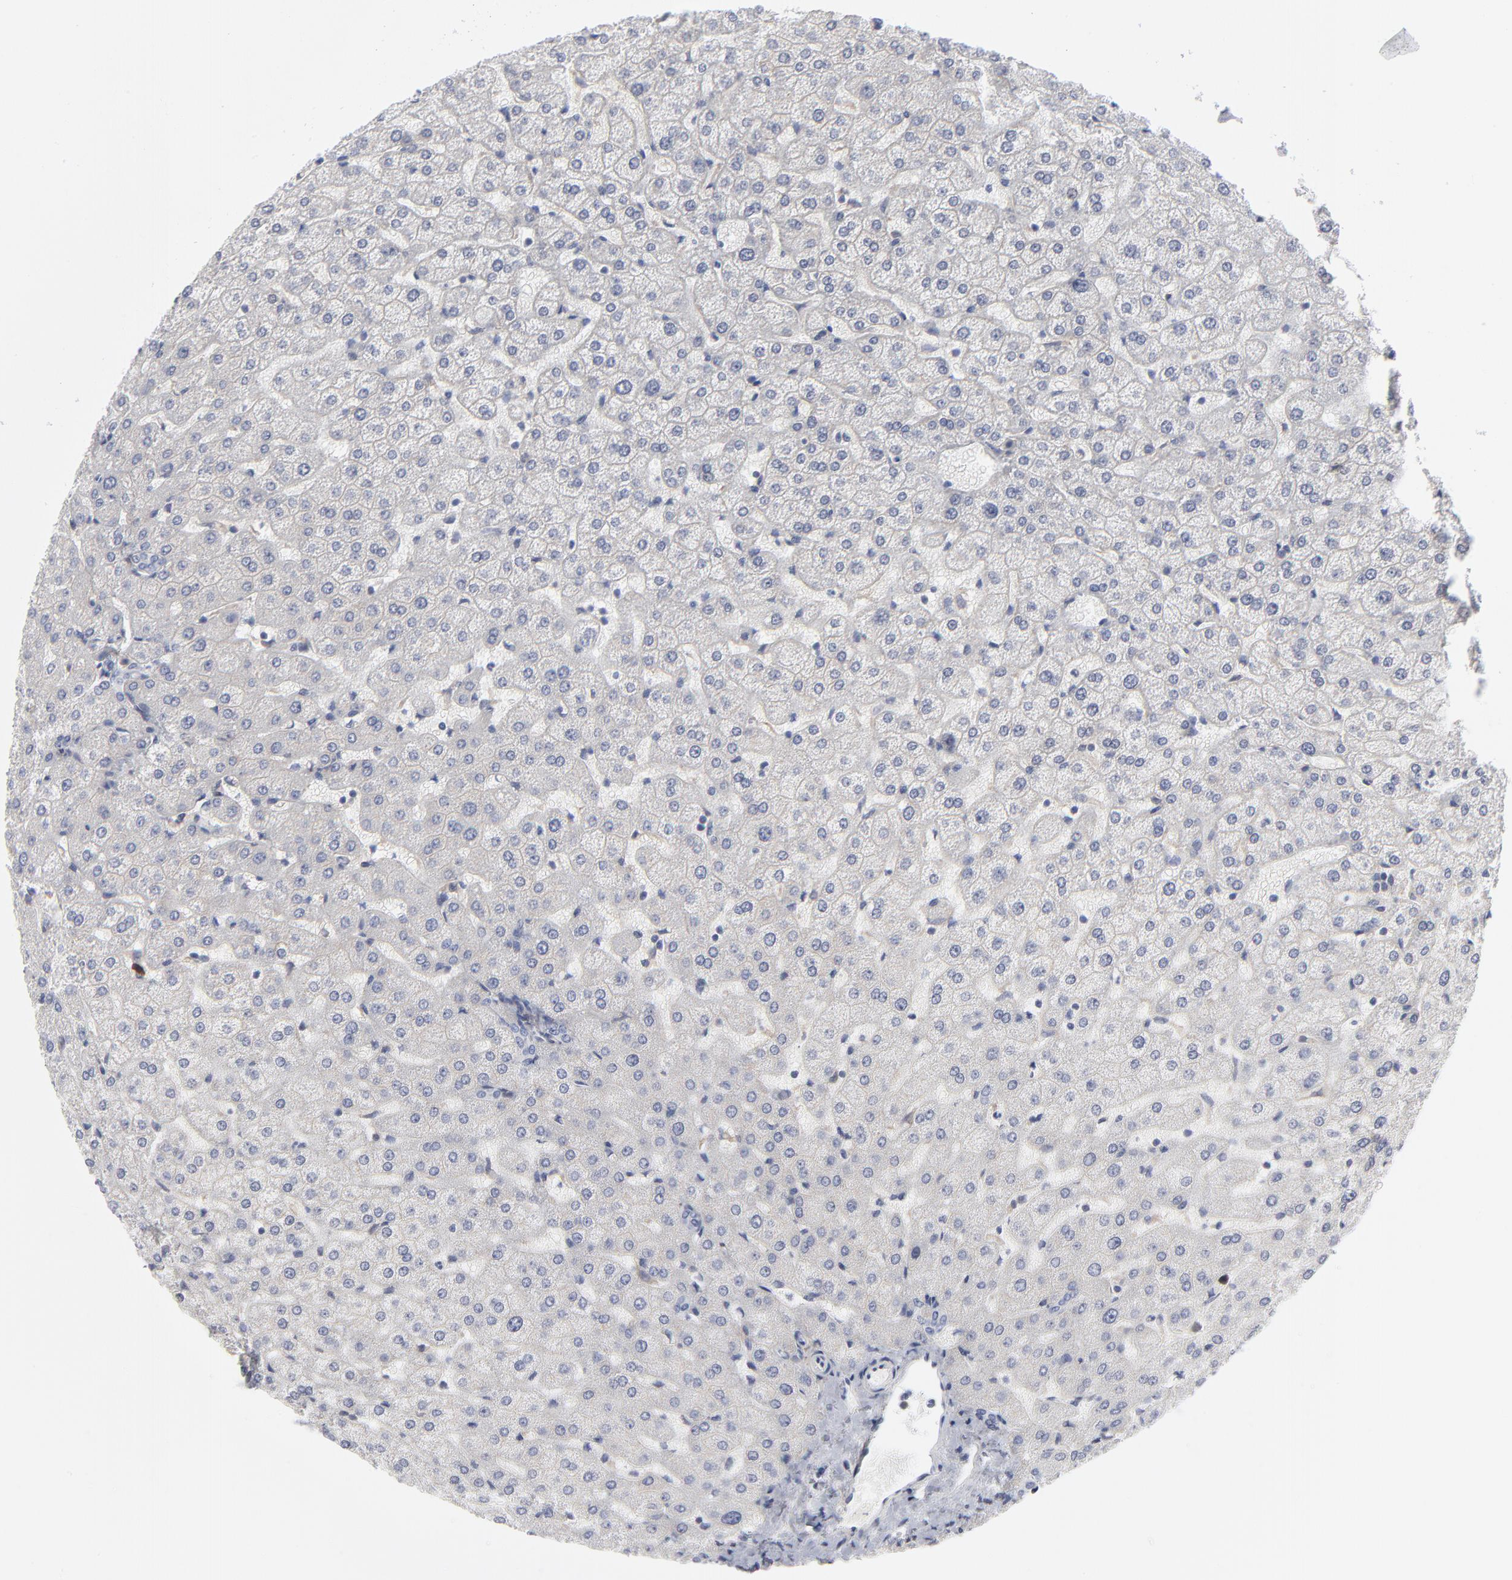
{"staining": {"intensity": "negative", "quantity": "none", "location": "none"}, "tissue": "liver", "cell_type": "Cholangiocytes", "image_type": "normal", "snomed": [{"axis": "morphology", "description": "Normal tissue, NOS"}, {"axis": "morphology", "description": "Fibrosis, NOS"}, {"axis": "topography", "description": "Liver"}], "caption": "Immunohistochemistry (IHC) image of normal liver: human liver stained with DAB demonstrates no significant protein staining in cholangiocytes. (DAB (3,3'-diaminobenzidine) immunohistochemistry visualized using brightfield microscopy, high magnification).", "gene": "AURKA", "patient": {"sex": "female", "age": 29}}